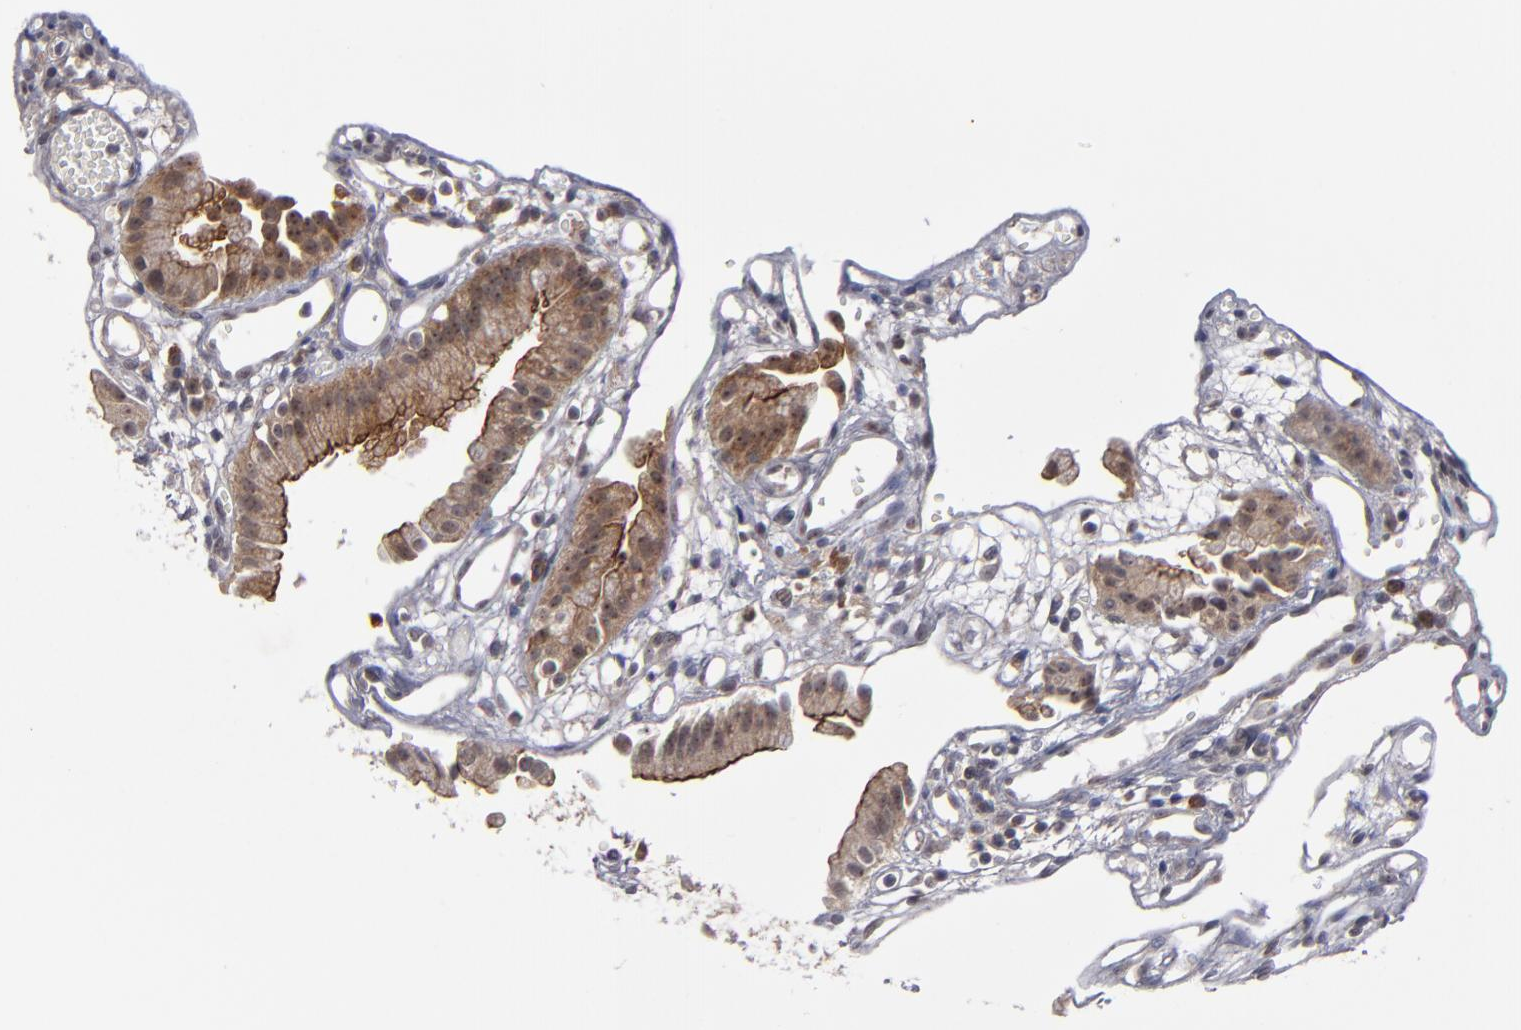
{"staining": {"intensity": "weak", "quantity": ">75%", "location": "cytoplasmic/membranous"}, "tissue": "gallbladder", "cell_type": "Glandular cells", "image_type": "normal", "snomed": [{"axis": "morphology", "description": "Normal tissue, NOS"}, {"axis": "topography", "description": "Gallbladder"}], "caption": "A photomicrograph of gallbladder stained for a protein demonstrates weak cytoplasmic/membranous brown staining in glandular cells. Using DAB (3,3'-diaminobenzidine) (brown) and hematoxylin (blue) stains, captured at high magnification using brightfield microscopy.", "gene": "GLCCI1", "patient": {"sex": "male", "age": 65}}